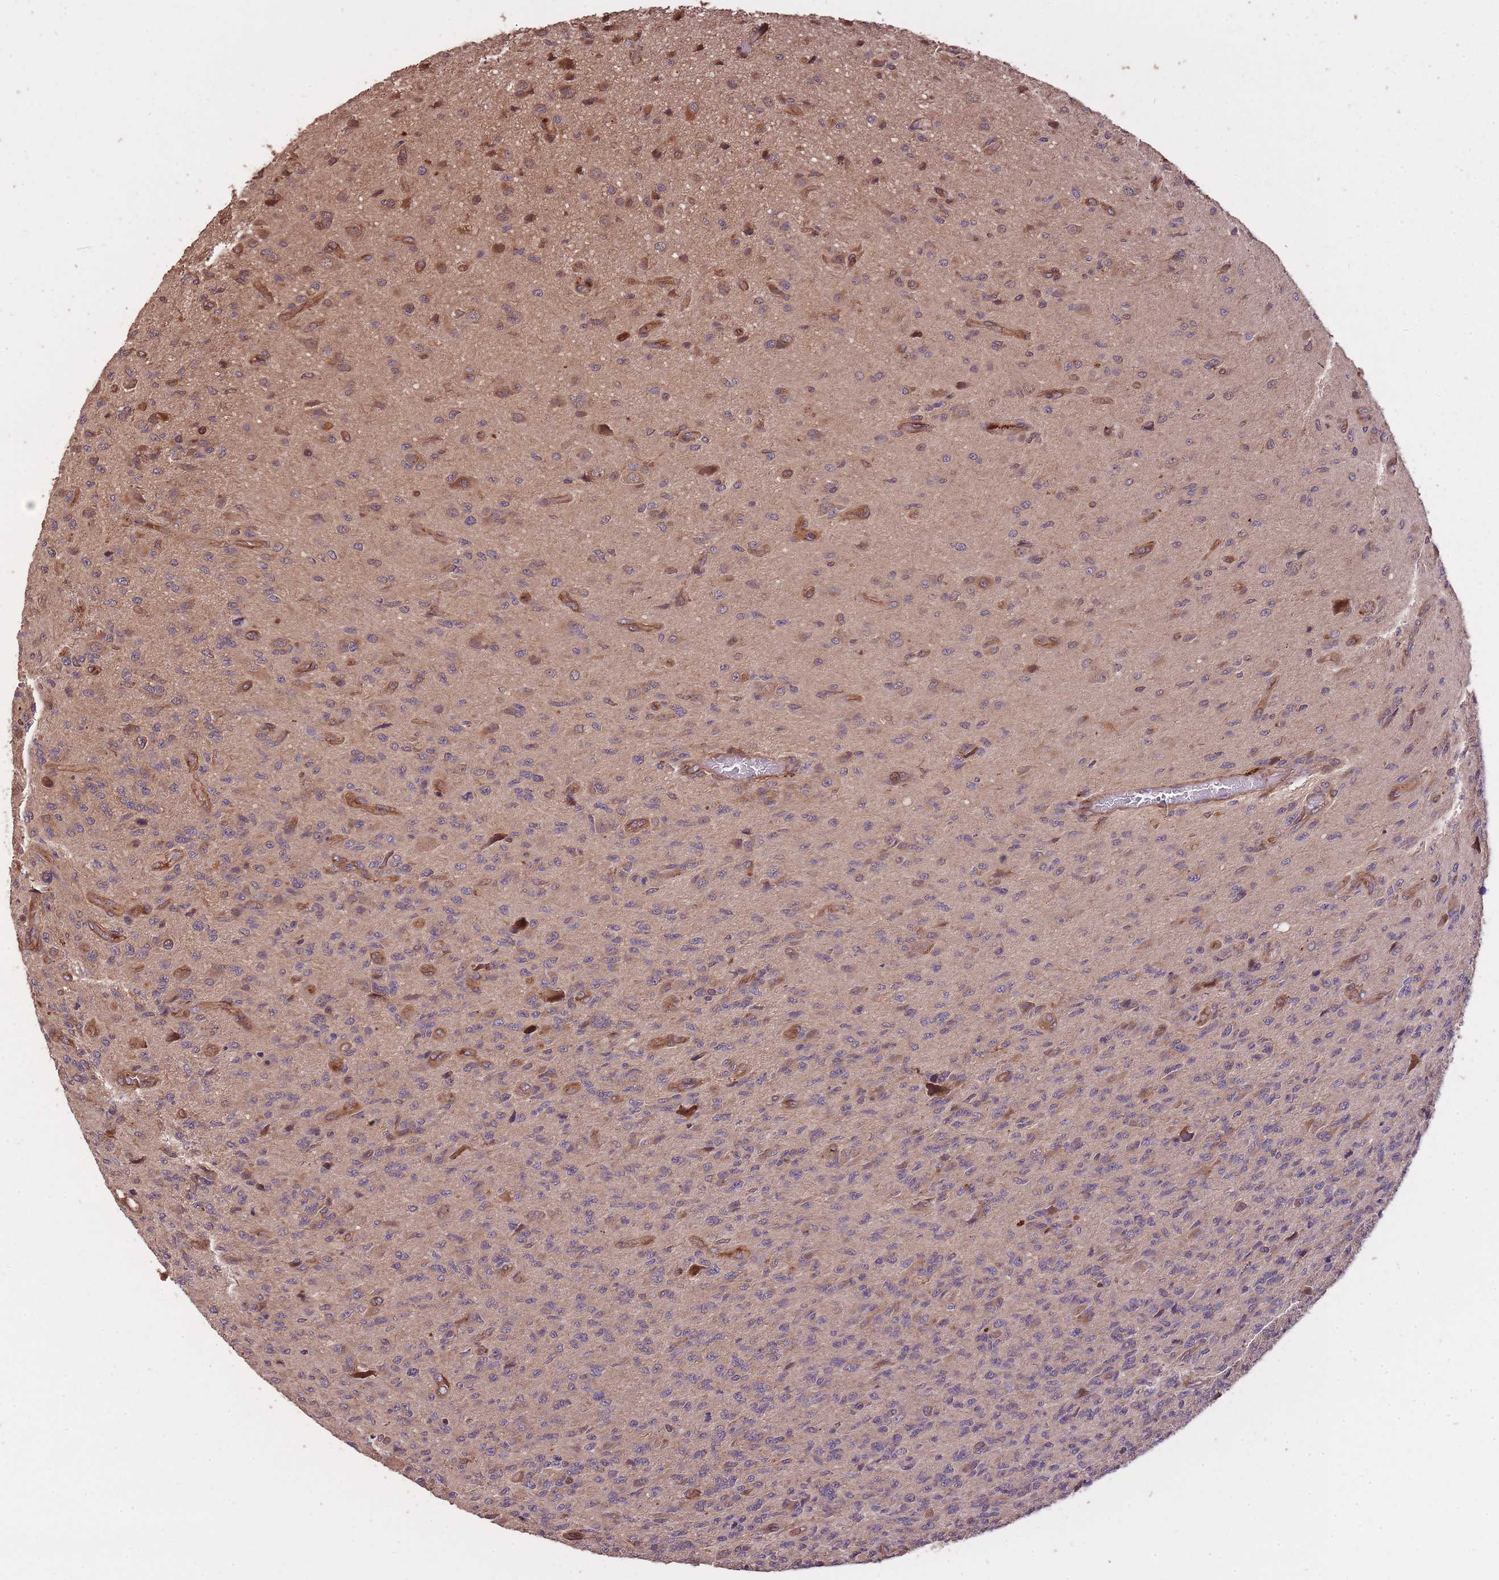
{"staining": {"intensity": "moderate", "quantity": "<25%", "location": "cytoplasmic/membranous"}, "tissue": "glioma", "cell_type": "Tumor cells", "image_type": "cancer", "snomed": [{"axis": "morphology", "description": "Glioma, malignant, High grade"}, {"axis": "topography", "description": "Brain"}], "caption": "Immunohistochemistry (IHC) histopathology image of high-grade glioma (malignant) stained for a protein (brown), which shows low levels of moderate cytoplasmic/membranous positivity in approximately <25% of tumor cells.", "gene": "ARMH3", "patient": {"sex": "male", "age": 36}}